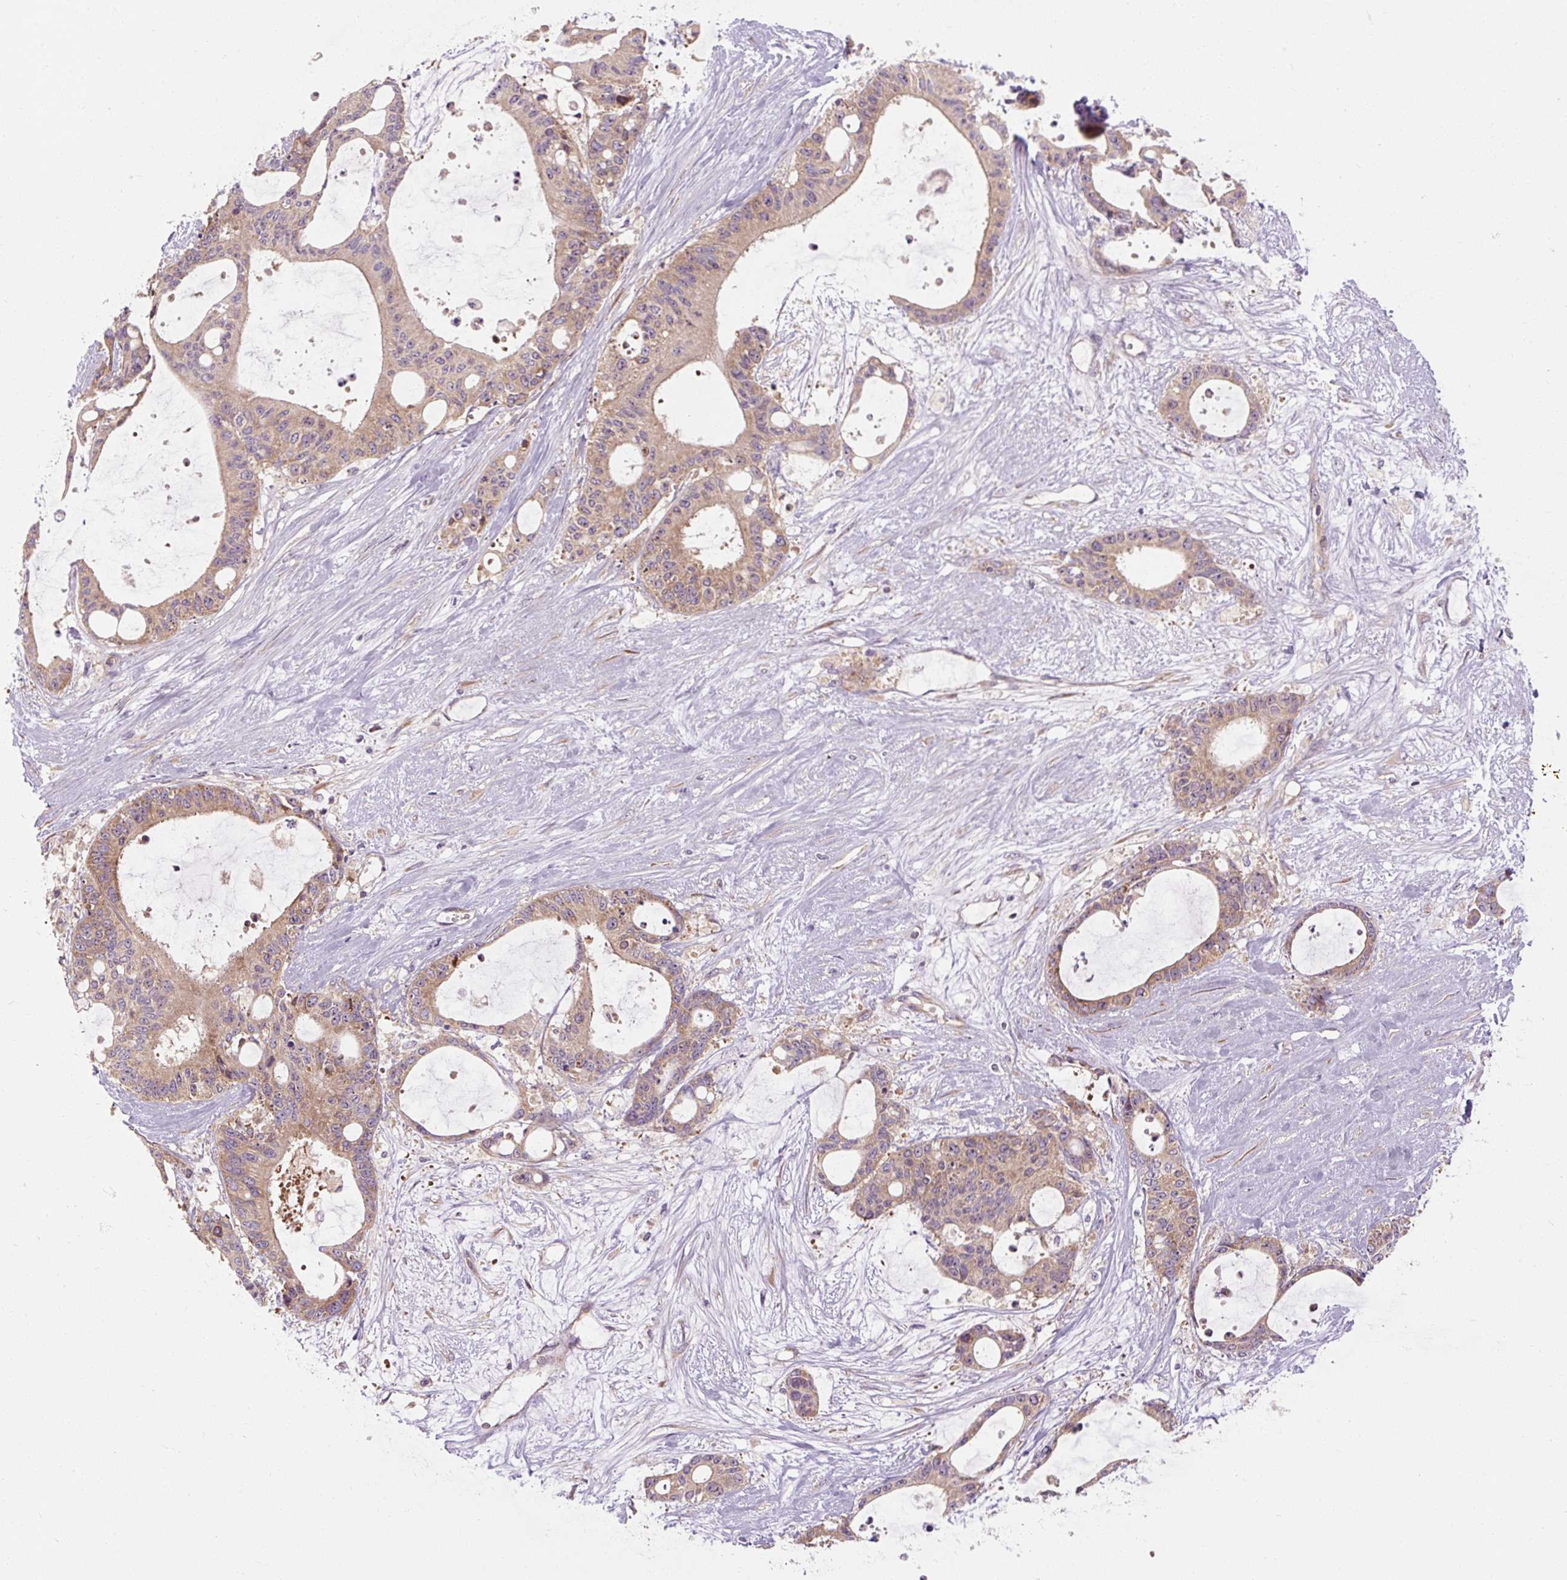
{"staining": {"intensity": "weak", "quantity": ">75%", "location": "cytoplasmic/membranous"}, "tissue": "liver cancer", "cell_type": "Tumor cells", "image_type": "cancer", "snomed": [{"axis": "morphology", "description": "Normal tissue, NOS"}, {"axis": "morphology", "description": "Cholangiocarcinoma"}, {"axis": "topography", "description": "Liver"}, {"axis": "topography", "description": "Peripheral nerve tissue"}], "caption": "A micrograph of human cholangiocarcinoma (liver) stained for a protein exhibits weak cytoplasmic/membranous brown staining in tumor cells.", "gene": "PRSS48", "patient": {"sex": "female", "age": 73}}